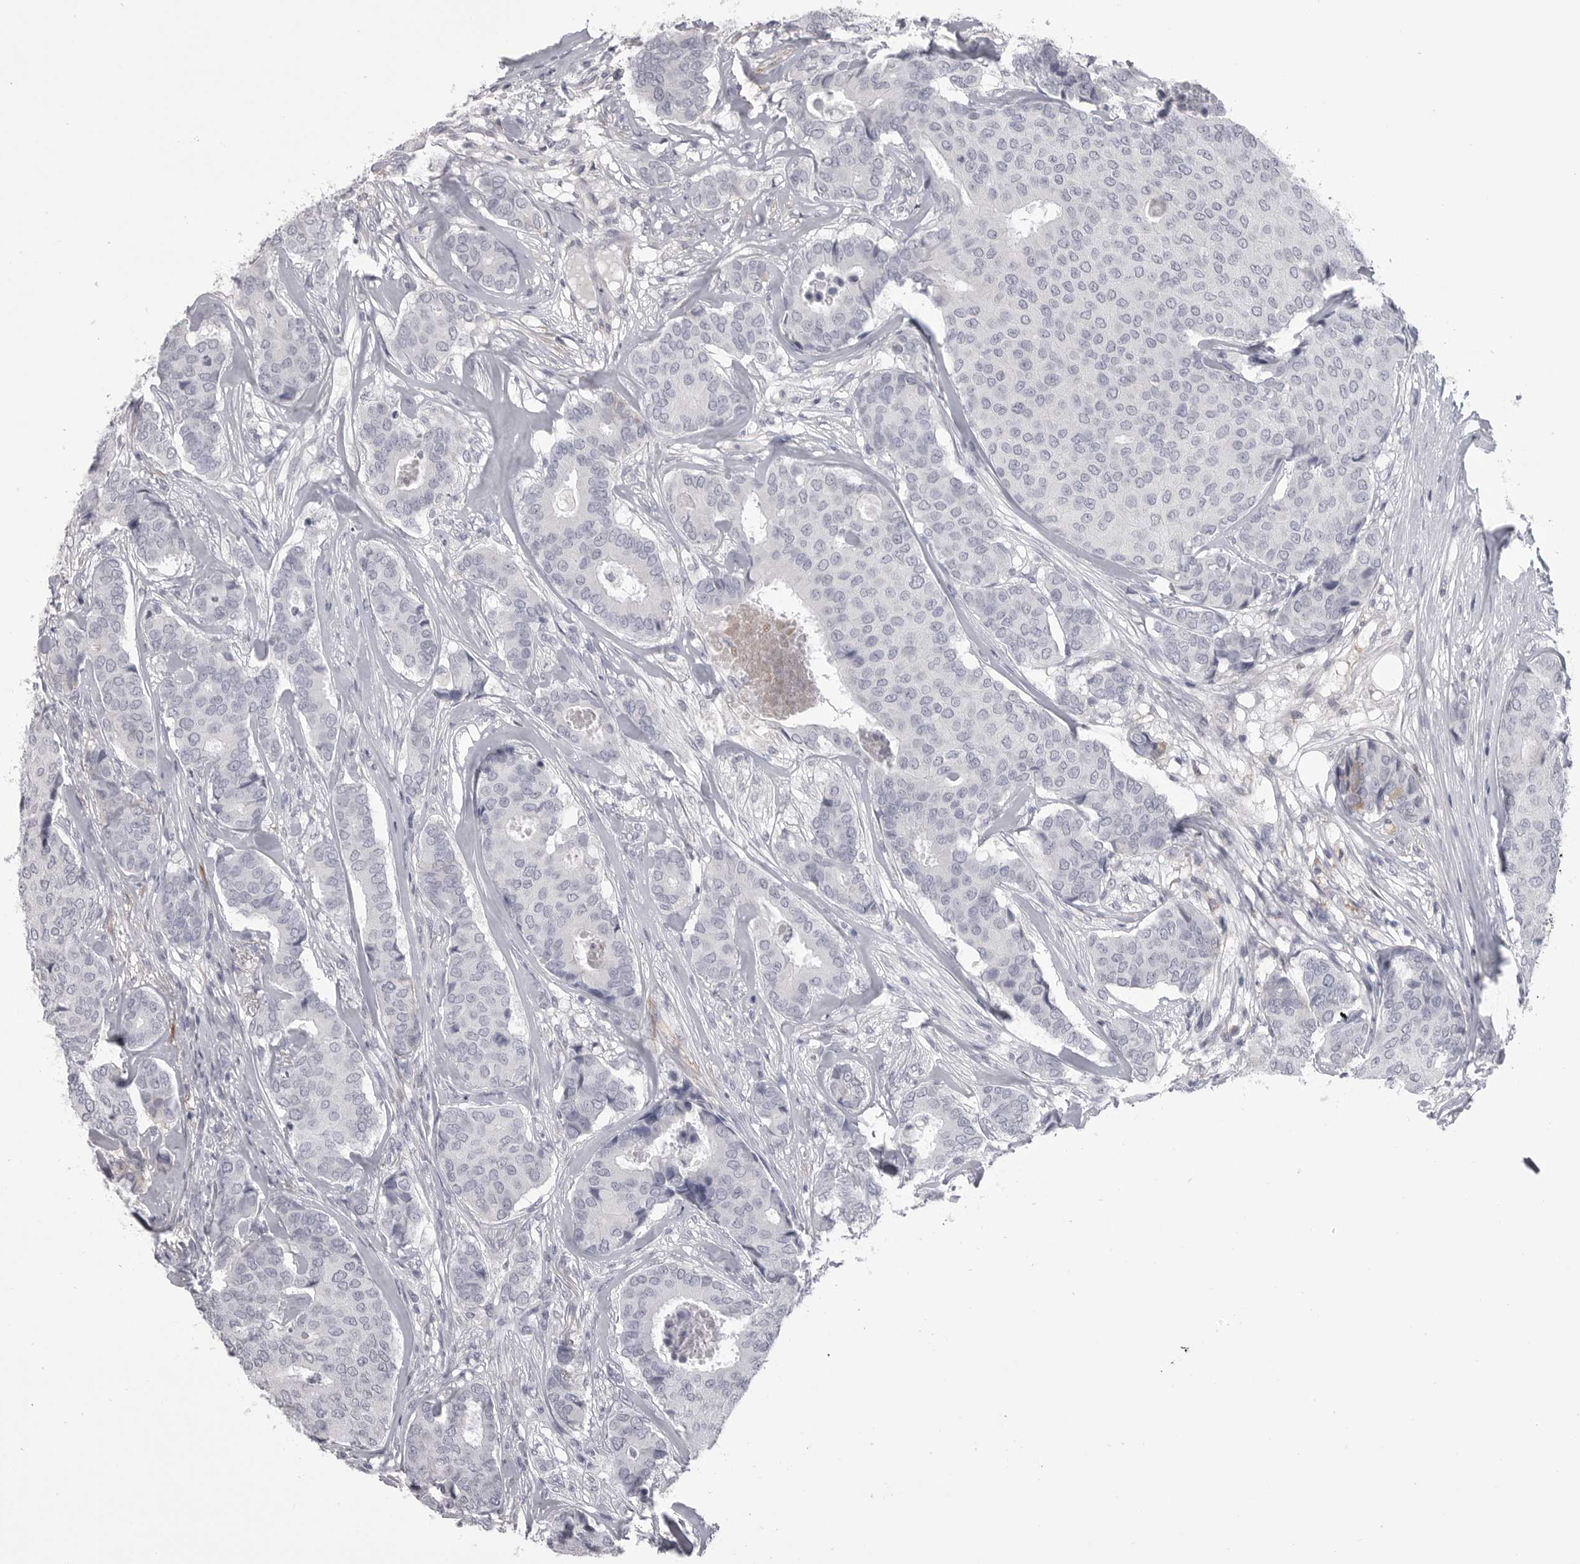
{"staining": {"intensity": "negative", "quantity": "none", "location": "none"}, "tissue": "breast cancer", "cell_type": "Tumor cells", "image_type": "cancer", "snomed": [{"axis": "morphology", "description": "Duct carcinoma"}, {"axis": "topography", "description": "Breast"}], "caption": "Micrograph shows no protein staining in tumor cells of breast cancer tissue.", "gene": "SERPING1", "patient": {"sex": "female", "age": 75}}